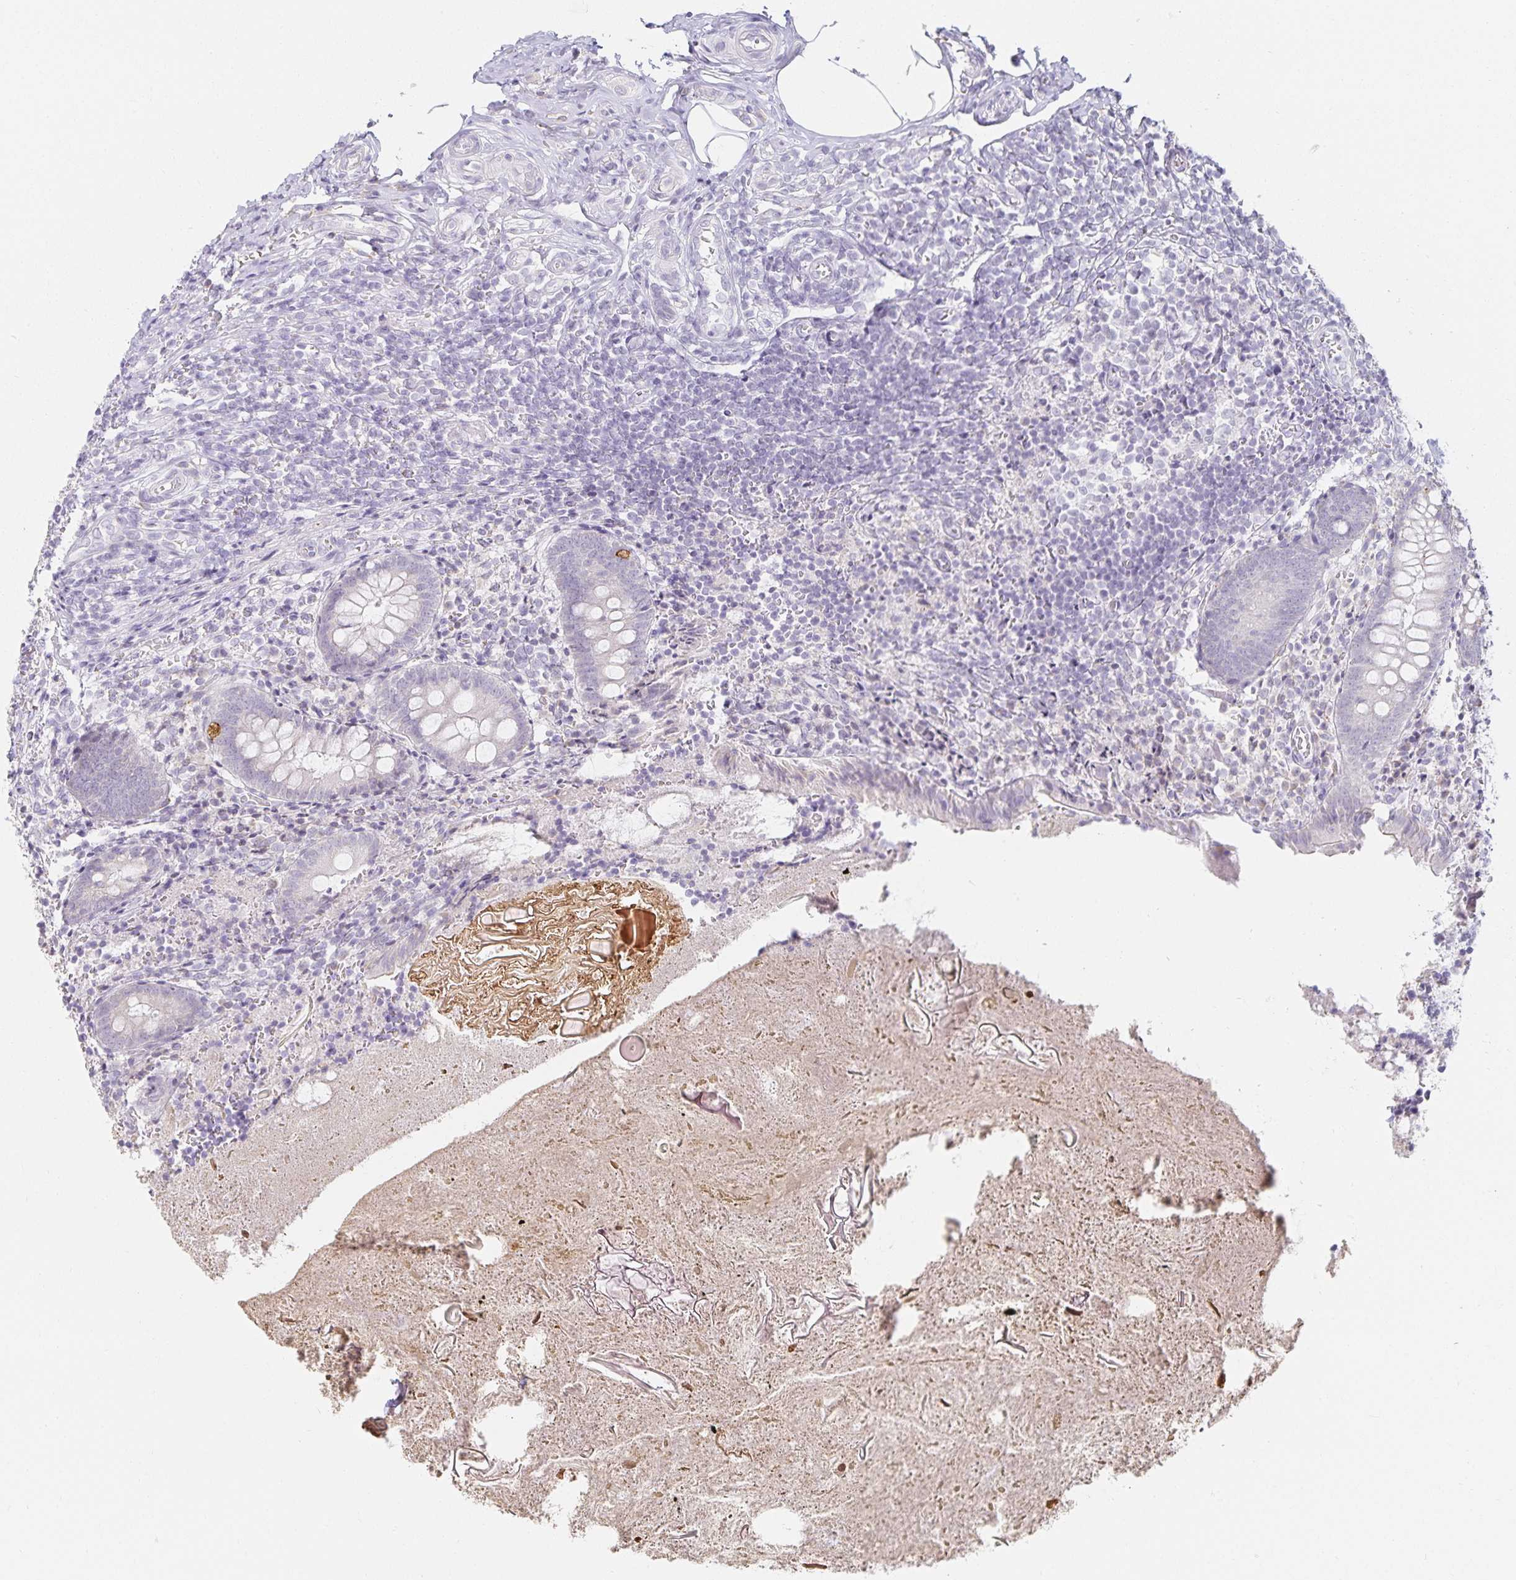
{"staining": {"intensity": "strong", "quantity": "<25%", "location": "cytoplasmic/membranous"}, "tissue": "appendix", "cell_type": "Glandular cells", "image_type": "normal", "snomed": [{"axis": "morphology", "description": "Normal tissue, NOS"}, {"axis": "topography", "description": "Appendix"}], "caption": "About <25% of glandular cells in normal appendix exhibit strong cytoplasmic/membranous protein expression as visualized by brown immunohistochemical staining.", "gene": "GP2", "patient": {"sex": "female", "age": 17}}